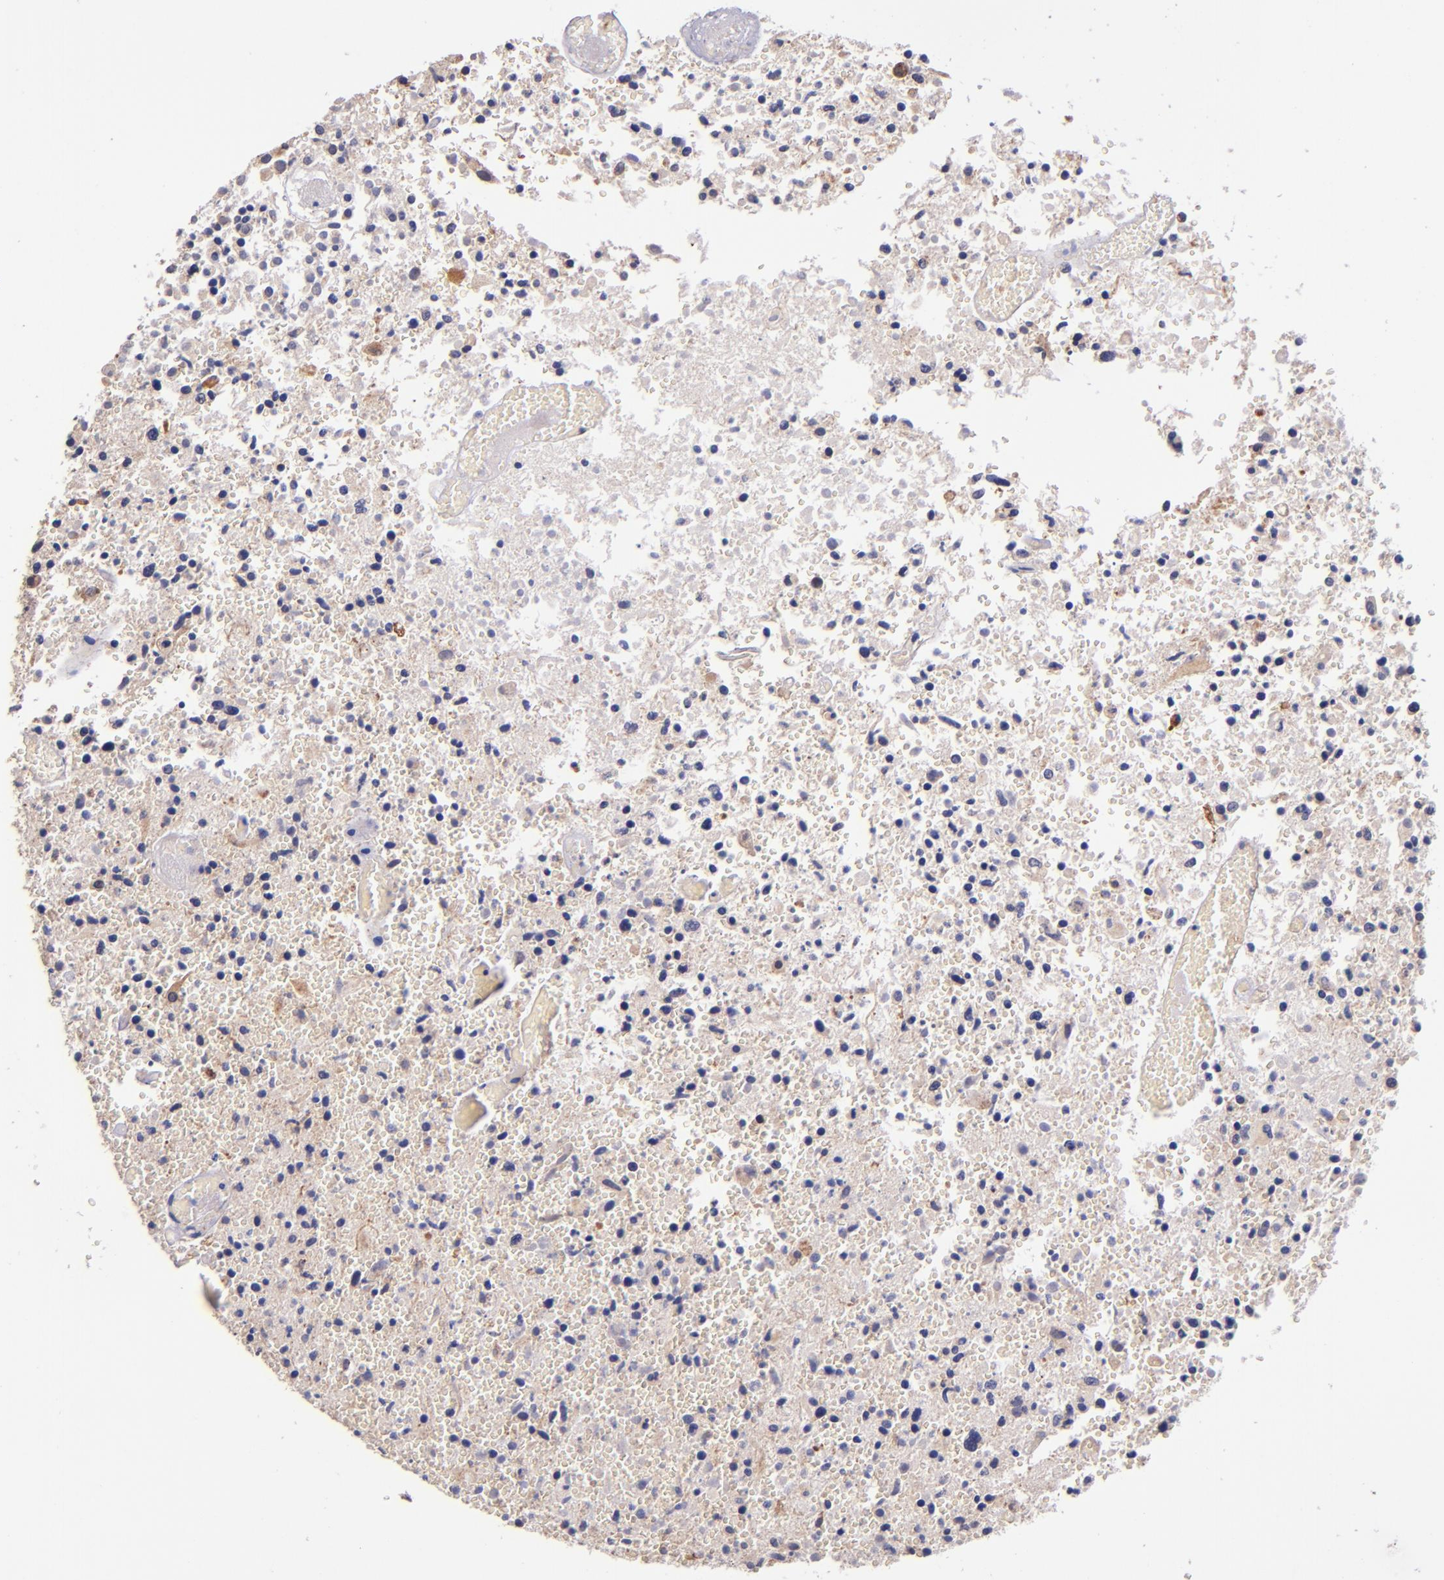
{"staining": {"intensity": "weak", "quantity": "<25%", "location": "cytoplasmic/membranous"}, "tissue": "glioma", "cell_type": "Tumor cells", "image_type": "cancer", "snomed": [{"axis": "morphology", "description": "Glioma, malignant, High grade"}, {"axis": "topography", "description": "Brain"}], "caption": "Immunohistochemistry image of neoplastic tissue: malignant high-grade glioma stained with DAB (3,3'-diaminobenzidine) exhibits no significant protein staining in tumor cells.", "gene": "SHC1", "patient": {"sex": "male", "age": 72}}